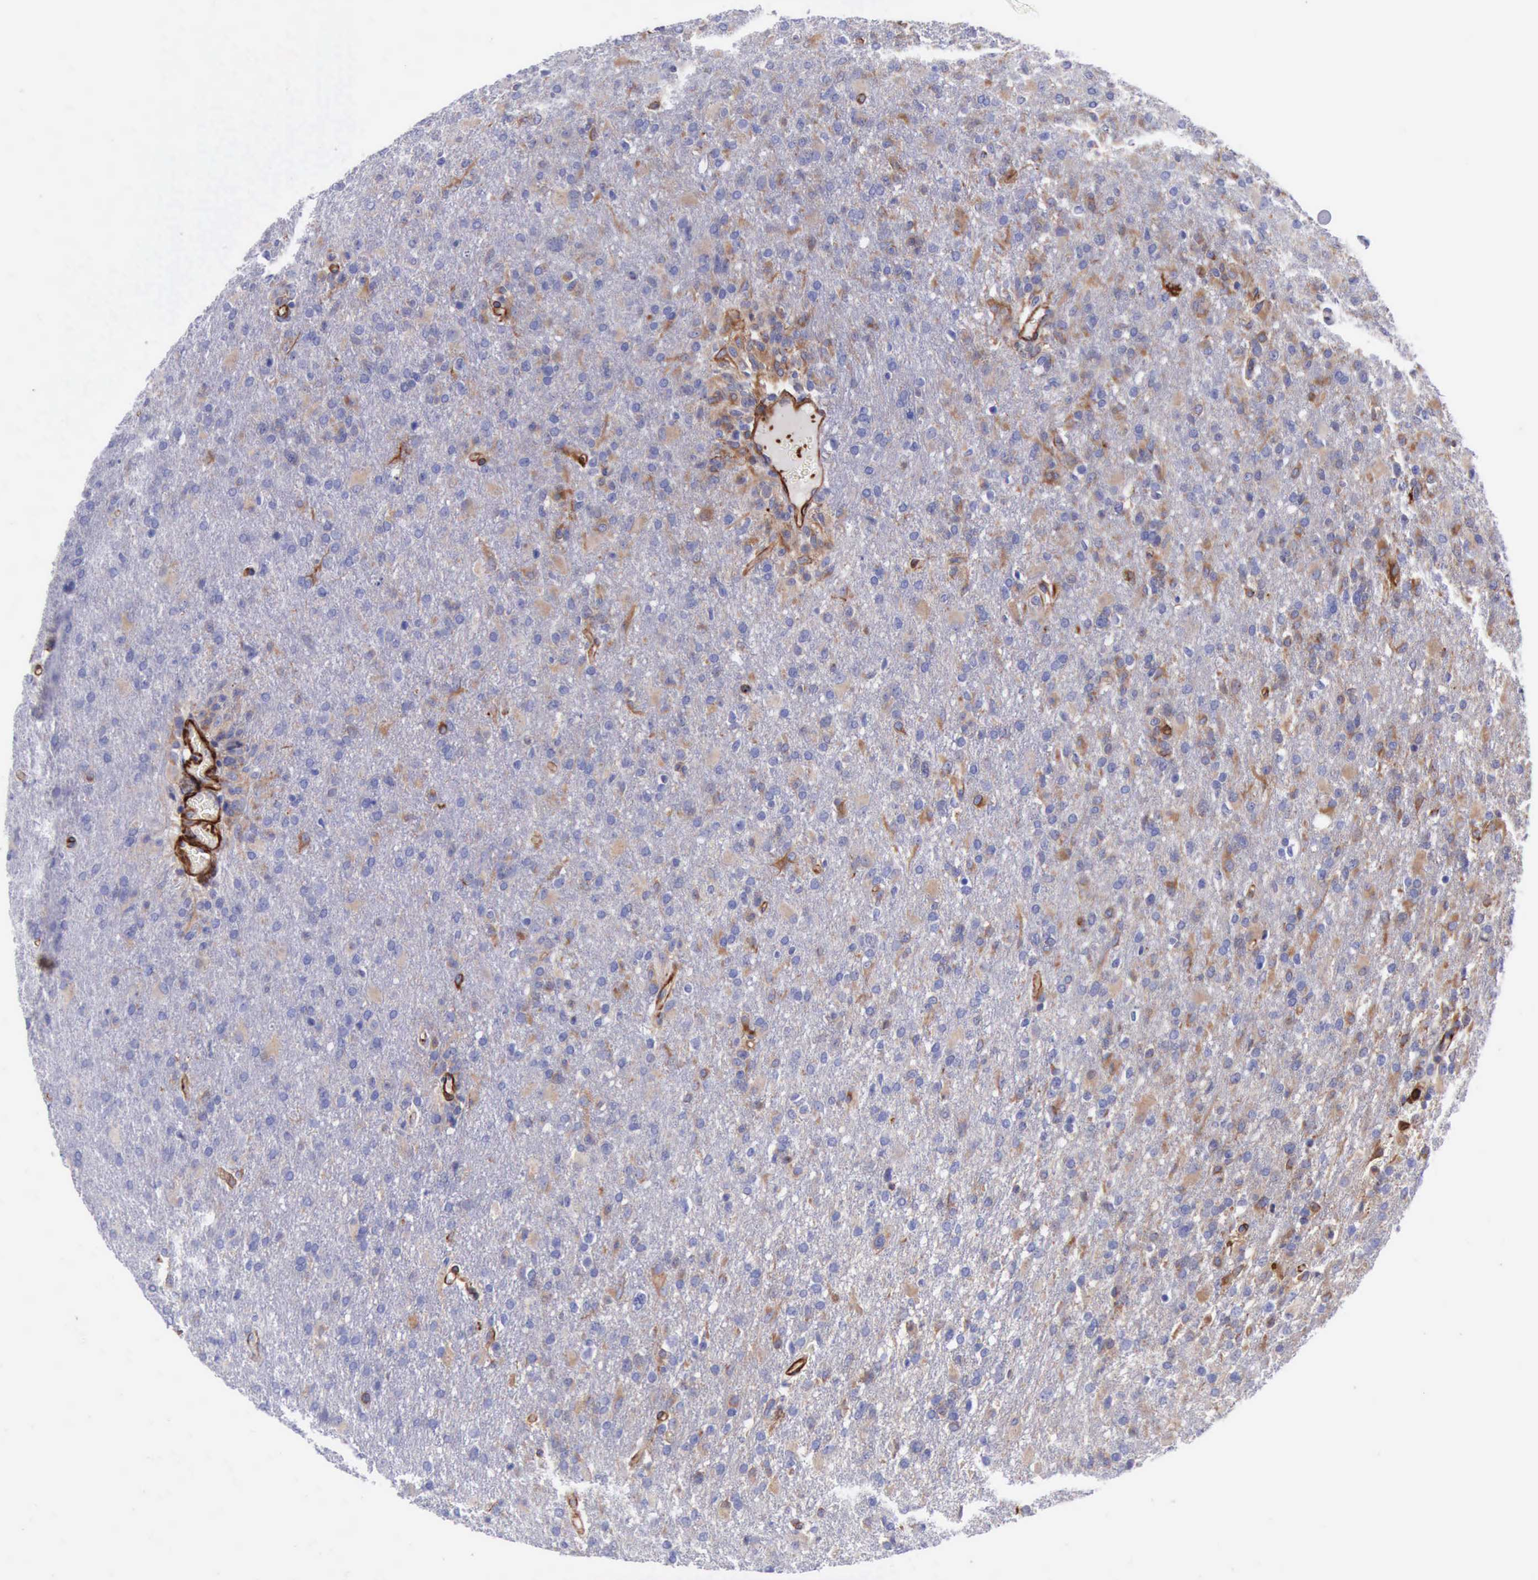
{"staining": {"intensity": "weak", "quantity": "<25%", "location": "cytoplasmic/membranous"}, "tissue": "glioma", "cell_type": "Tumor cells", "image_type": "cancer", "snomed": [{"axis": "morphology", "description": "Glioma, malignant, High grade"}, {"axis": "topography", "description": "Brain"}], "caption": "The immunohistochemistry (IHC) histopathology image has no significant positivity in tumor cells of malignant glioma (high-grade) tissue.", "gene": "FLNA", "patient": {"sex": "male", "age": 68}}